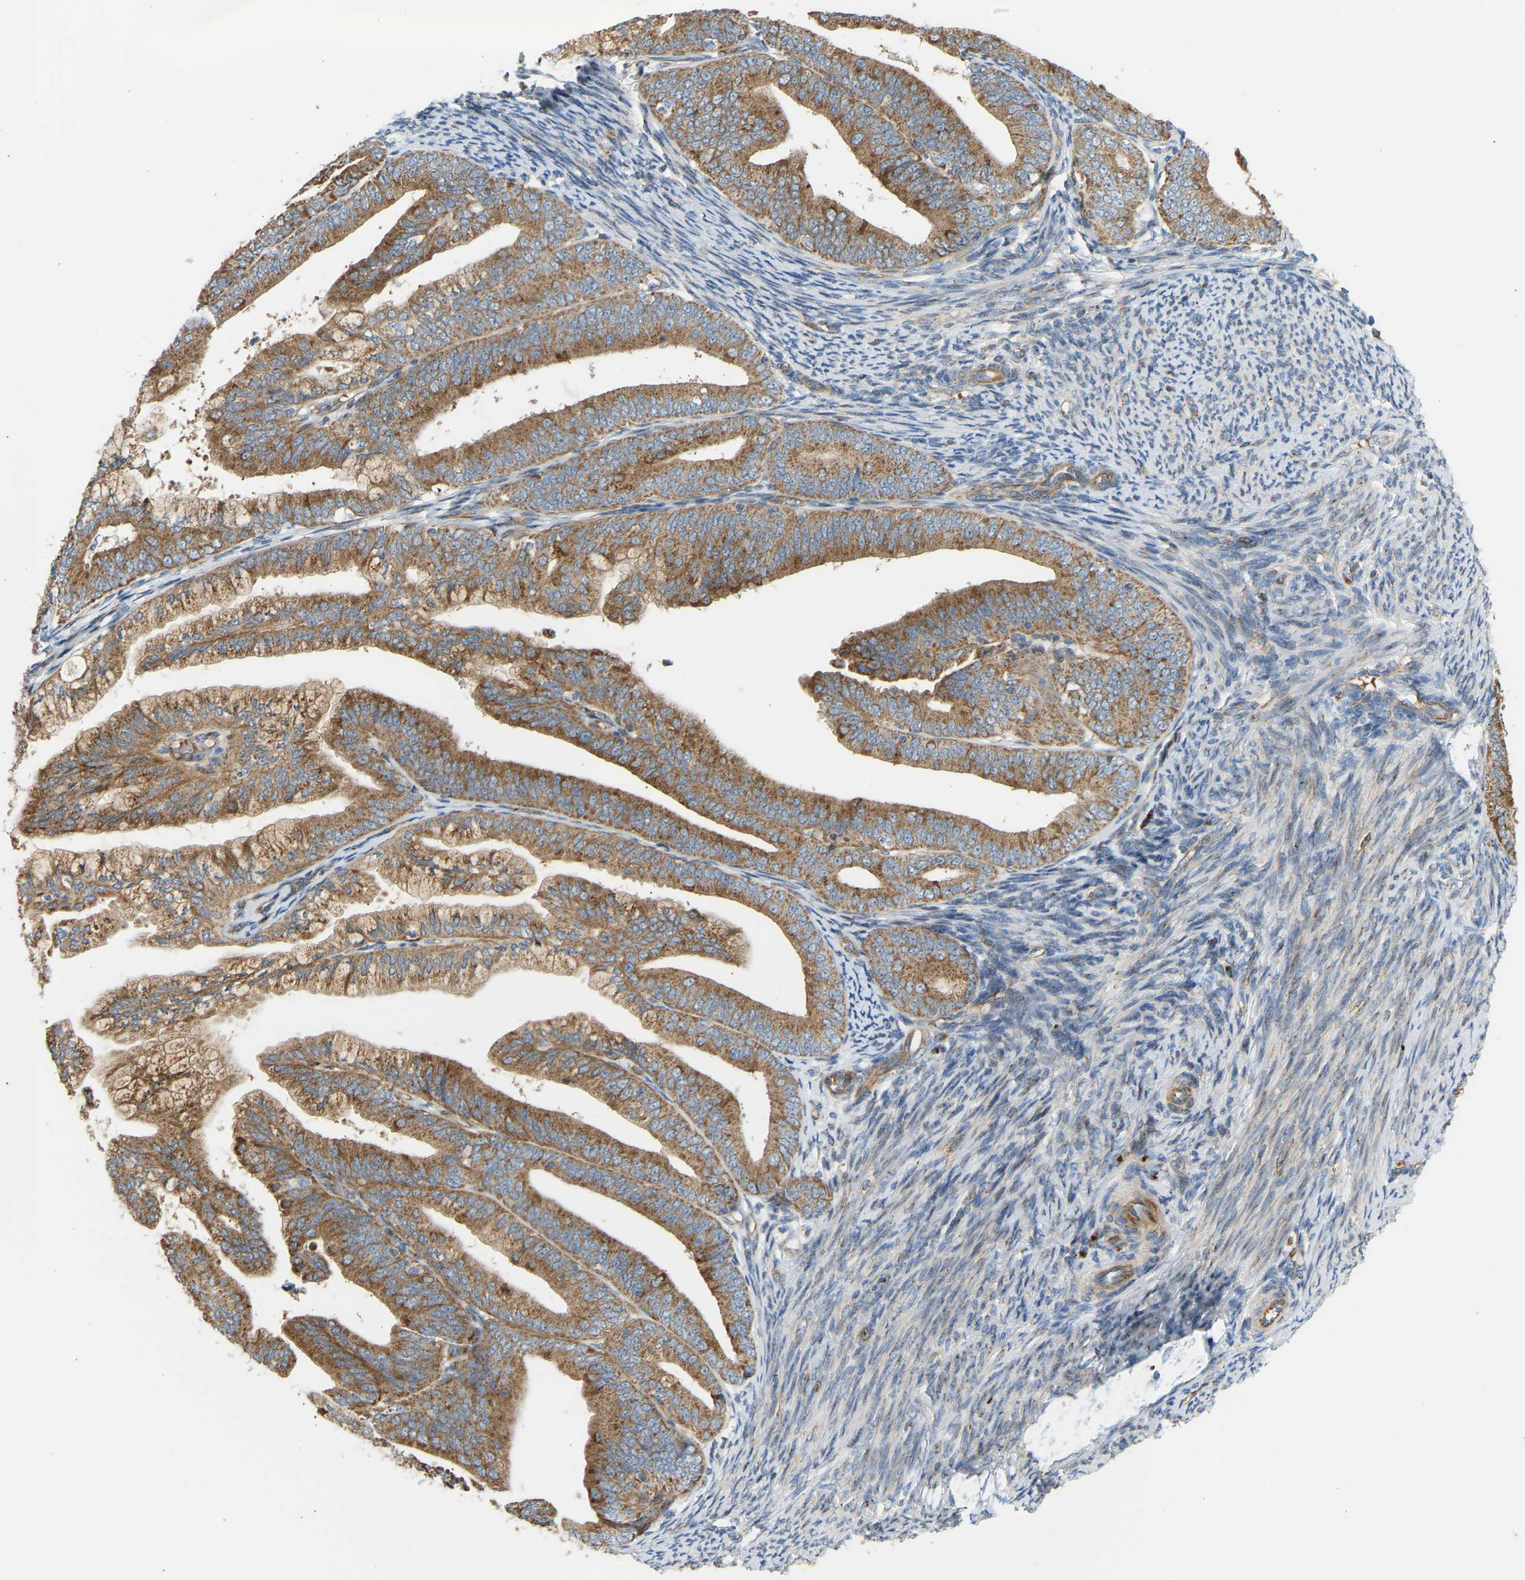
{"staining": {"intensity": "moderate", "quantity": ">75%", "location": "cytoplasmic/membranous"}, "tissue": "endometrial cancer", "cell_type": "Tumor cells", "image_type": "cancer", "snomed": [{"axis": "morphology", "description": "Adenocarcinoma, NOS"}, {"axis": "topography", "description": "Endometrium"}], "caption": "Protein expression analysis of endometrial cancer (adenocarcinoma) exhibits moderate cytoplasmic/membranous expression in about >75% of tumor cells. The protein is stained brown, and the nuclei are stained in blue (DAB IHC with brightfield microscopy, high magnification).", "gene": "YIPF2", "patient": {"sex": "female", "age": 63}}